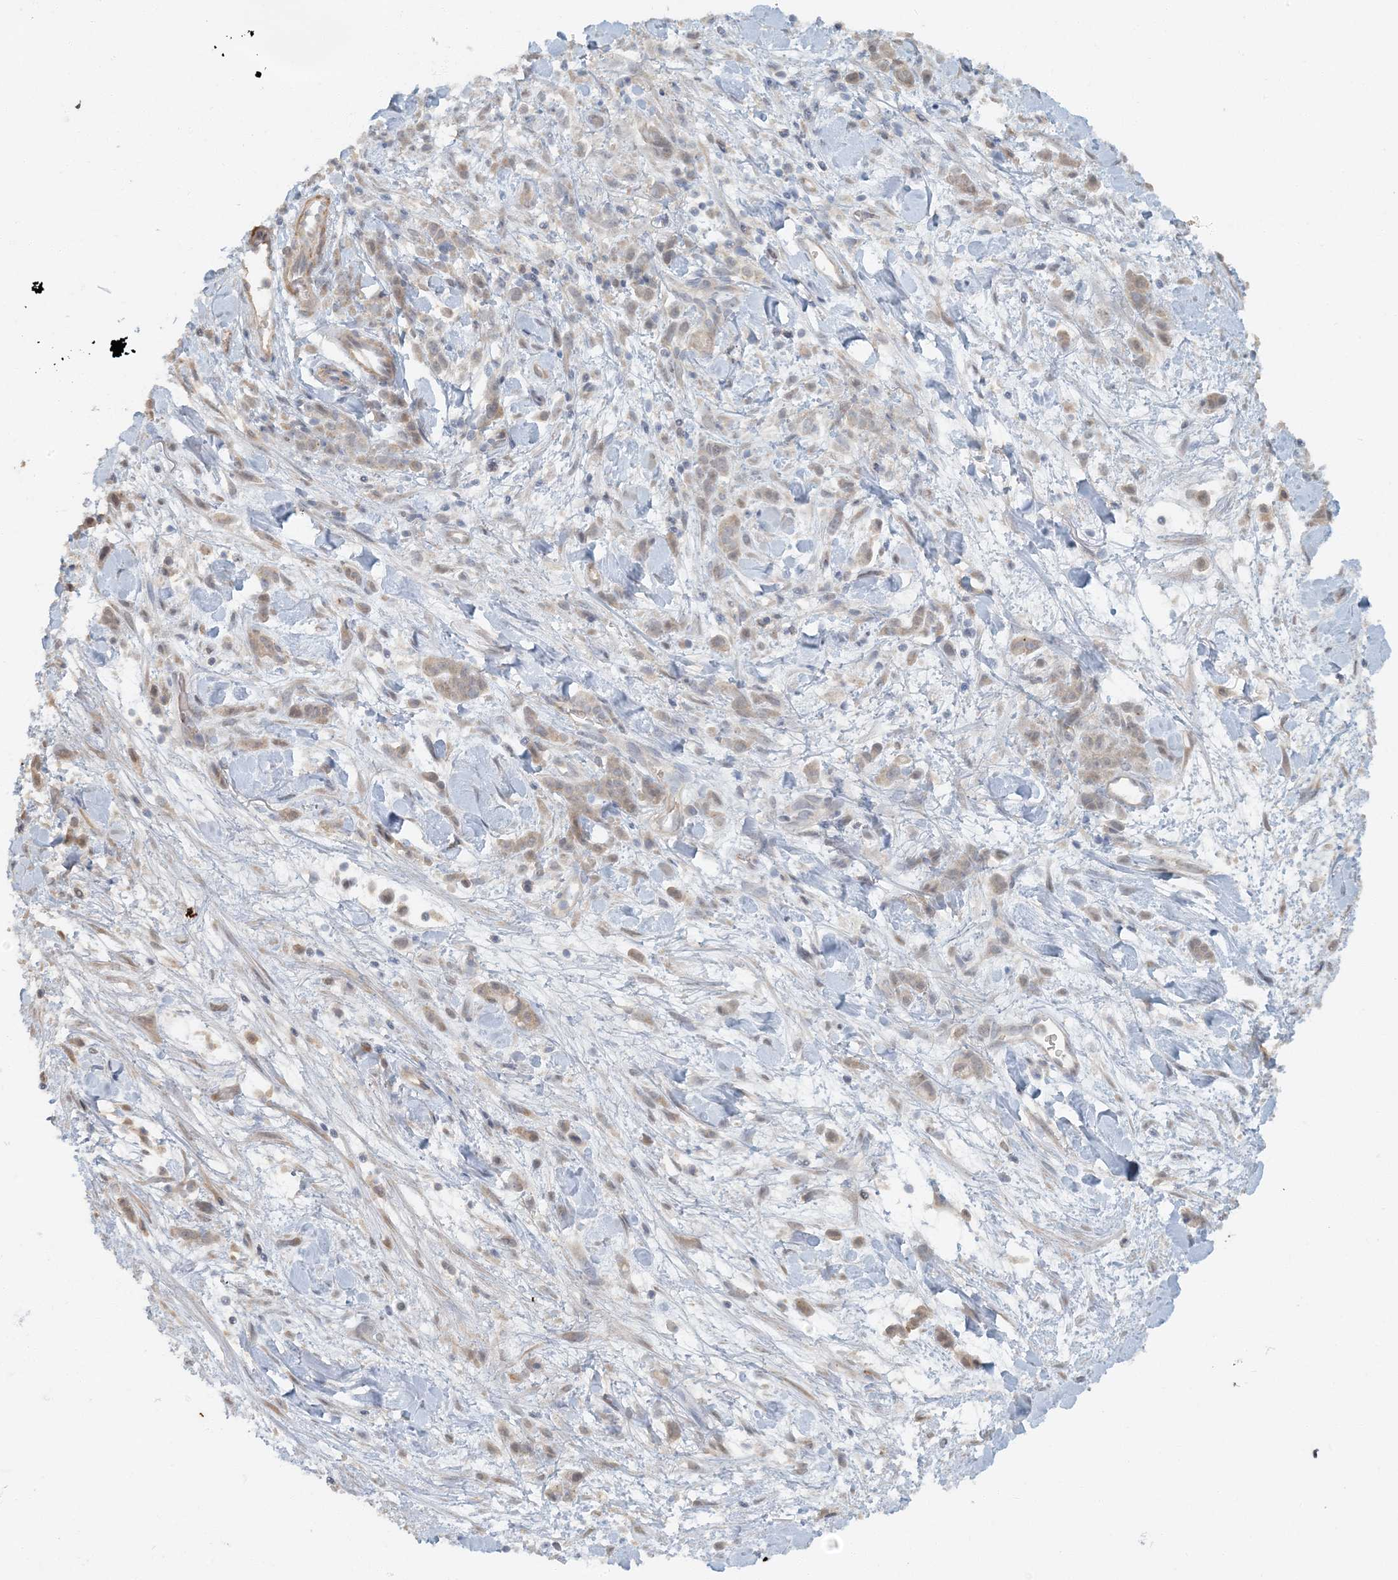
{"staining": {"intensity": "weak", "quantity": ">75%", "location": "cytoplasmic/membranous"}, "tissue": "stomach cancer", "cell_type": "Tumor cells", "image_type": "cancer", "snomed": [{"axis": "morphology", "description": "Normal tissue, NOS"}, {"axis": "morphology", "description": "Adenocarcinoma, NOS"}, {"axis": "topography", "description": "Stomach"}], "caption": "Brown immunohistochemical staining in human adenocarcinoma (stomach) displays weak cytoplasmic/membranous expression in about >75% of tumor cells.", "gene": "AK9", "patient": {"sex": "male", "age": 82}}